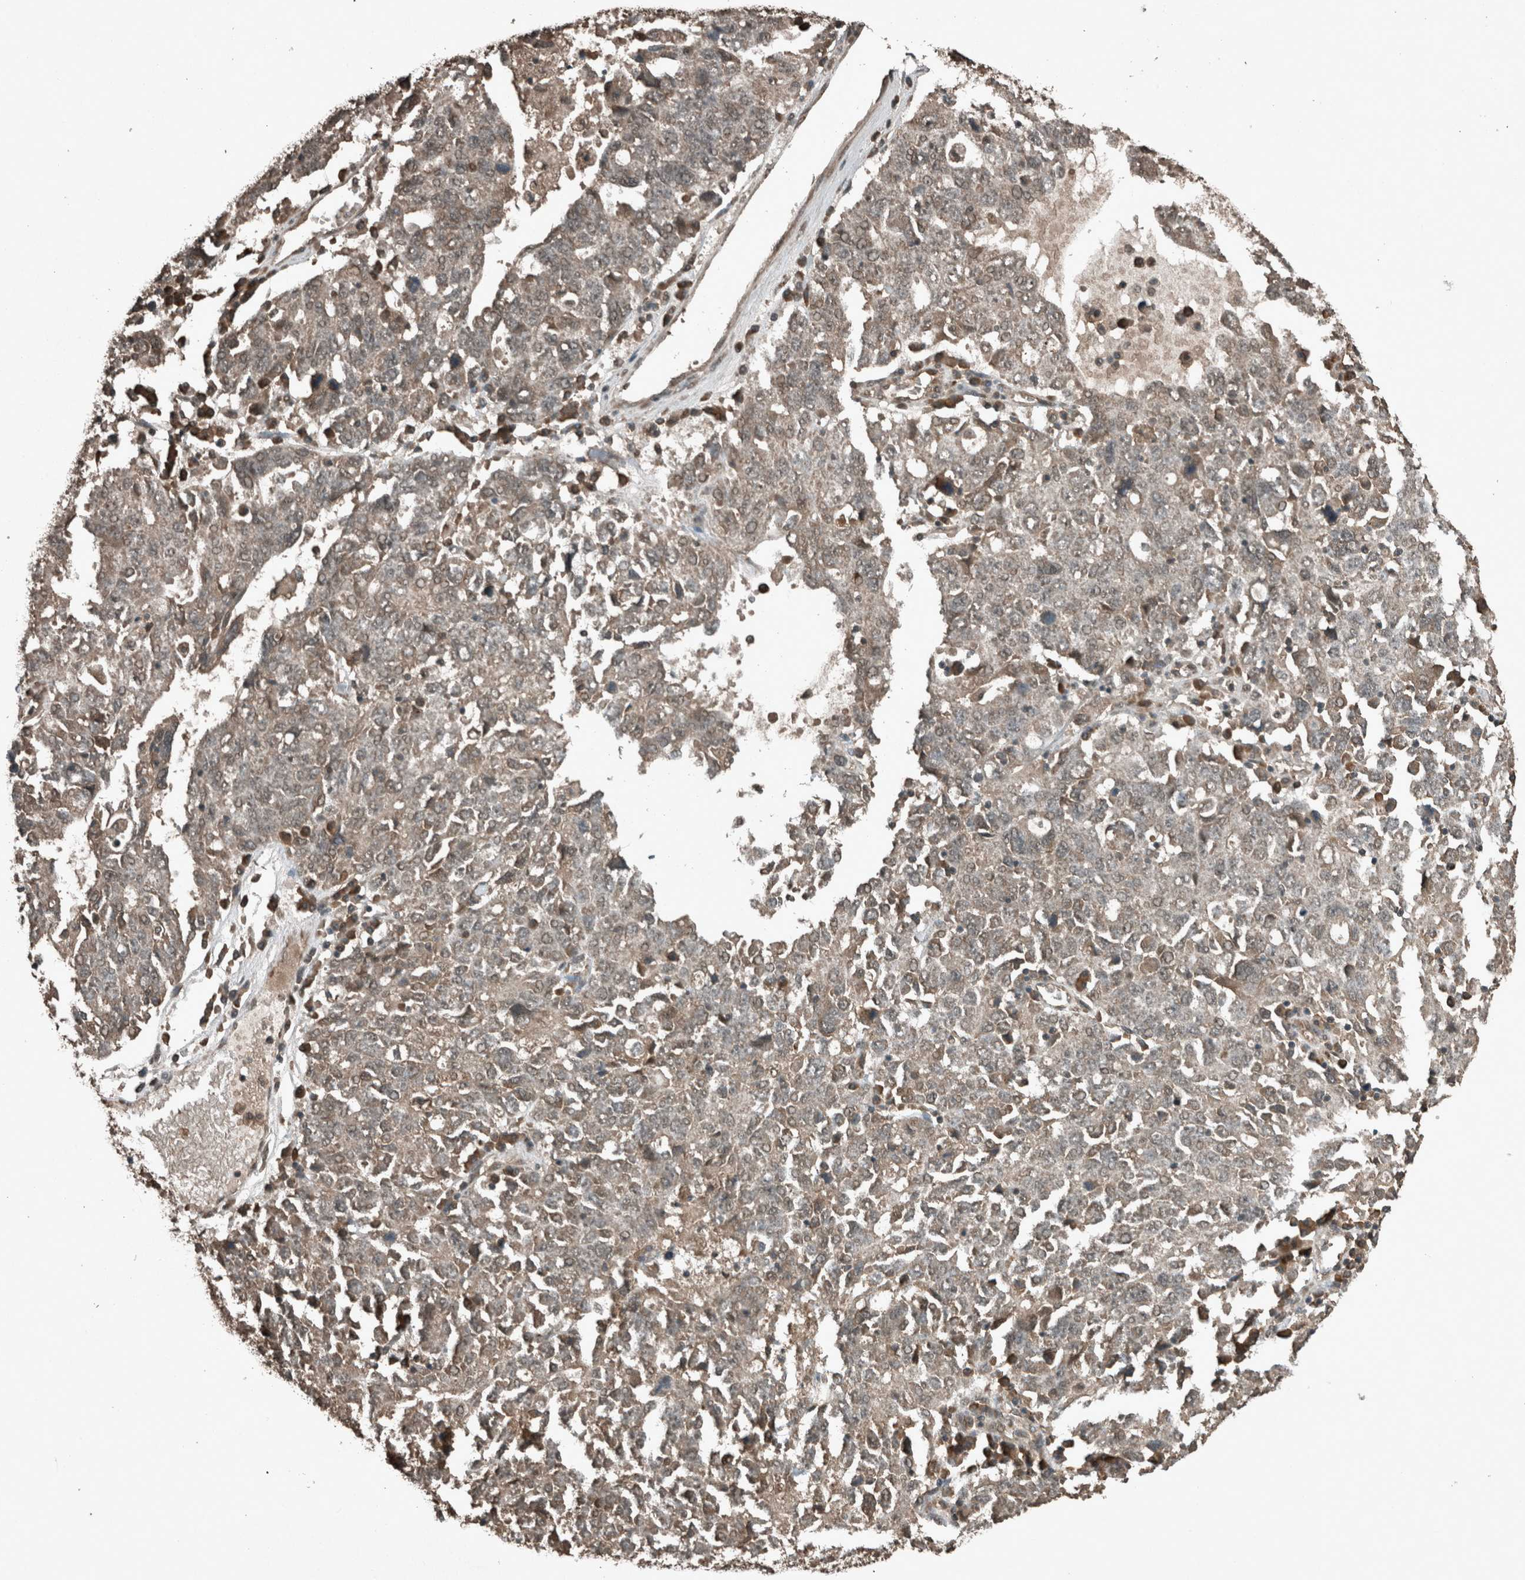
{"staining": {"intensity": "weak", "quantity": "25%-75%", "location": "cytoplasmic/membranous,nuclear"}, "tissue": "ovarian cancer", "cell_type": "Tumor cells", "image_type": "cancer", "snomed": [{"axis": "morphology", "description": "Carcinoma, endometroid"}, {"axis": "topography", "description": "Ovary"}], "caption": "There is low levels of weak cytoplasmic/membranous and nuclear expression in tumor cells of ovarian cancer, as demonstrated by immunohistochemical staining (brown color).", "gene": "ARHGEF12", "patient": {"sex": "female", "age": 62}}